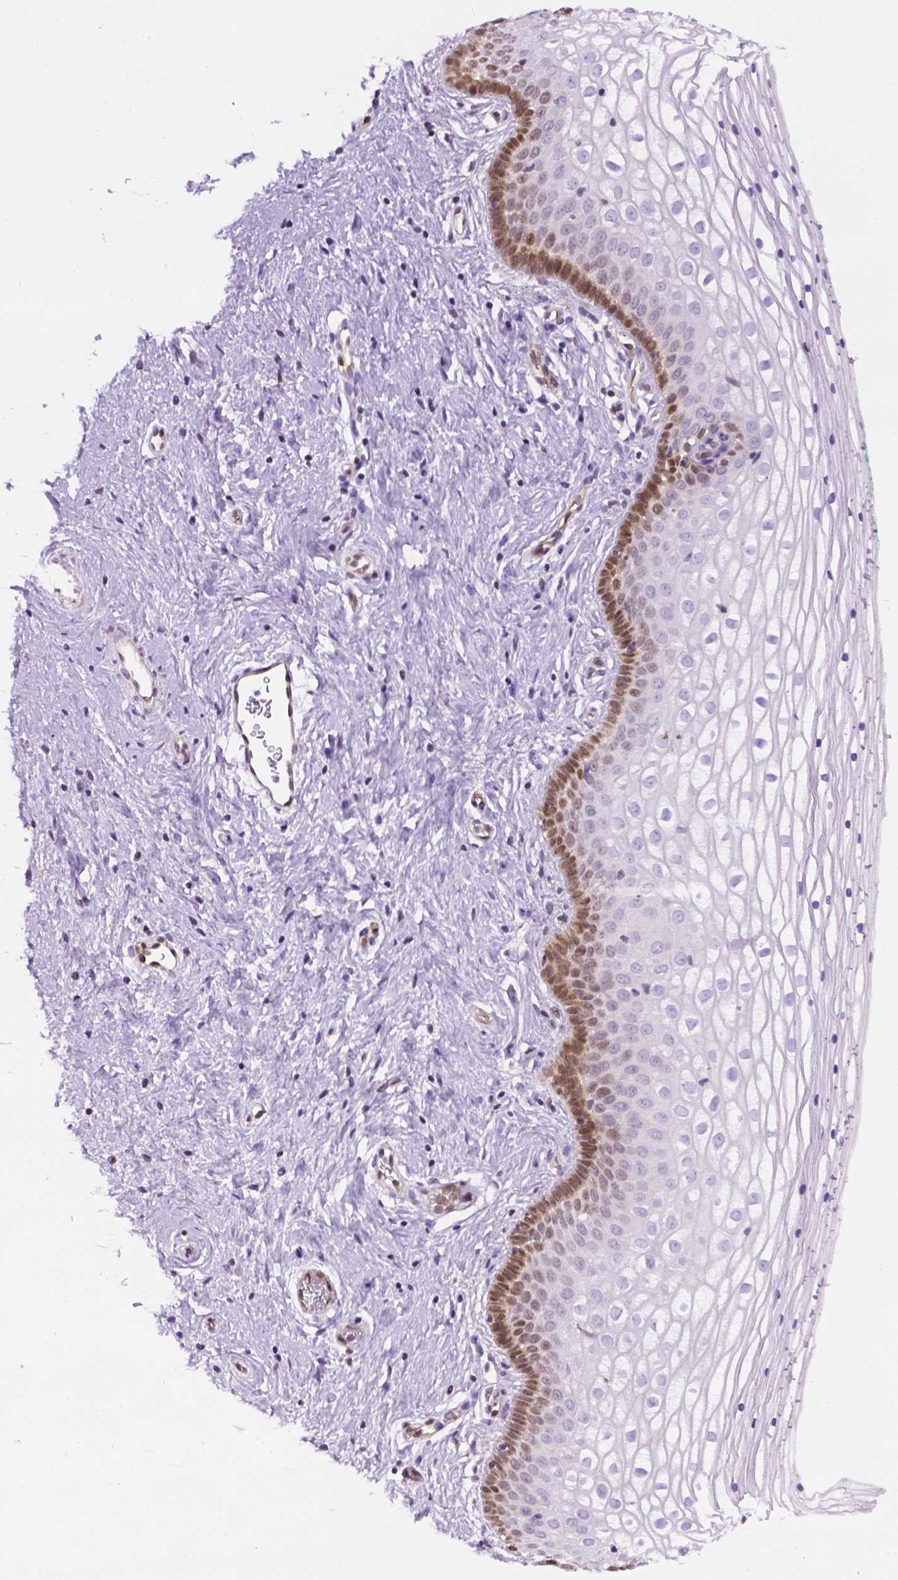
{"staining": {"intensity": "moderate", "quantity": "25%-75%", "location": "nuclear"}, "tissue": "vagina", "cell_type": "Squamous epithelial cells", "image_type": "normal", "snomed": [{"axis": "morphology", "description": "Normal tissue, NOS"}, {"axis": "topography", "description": "Vagina"}], "caption": "The photomicrograph reveals immunohistochemical staining of unremarkable vagina. There is moderate nuclear positivity is appreciated in about 25%-75% of squamous epithelial cells.", "gene": "ERF", "patient": {"sex": "female", "age": 36}}